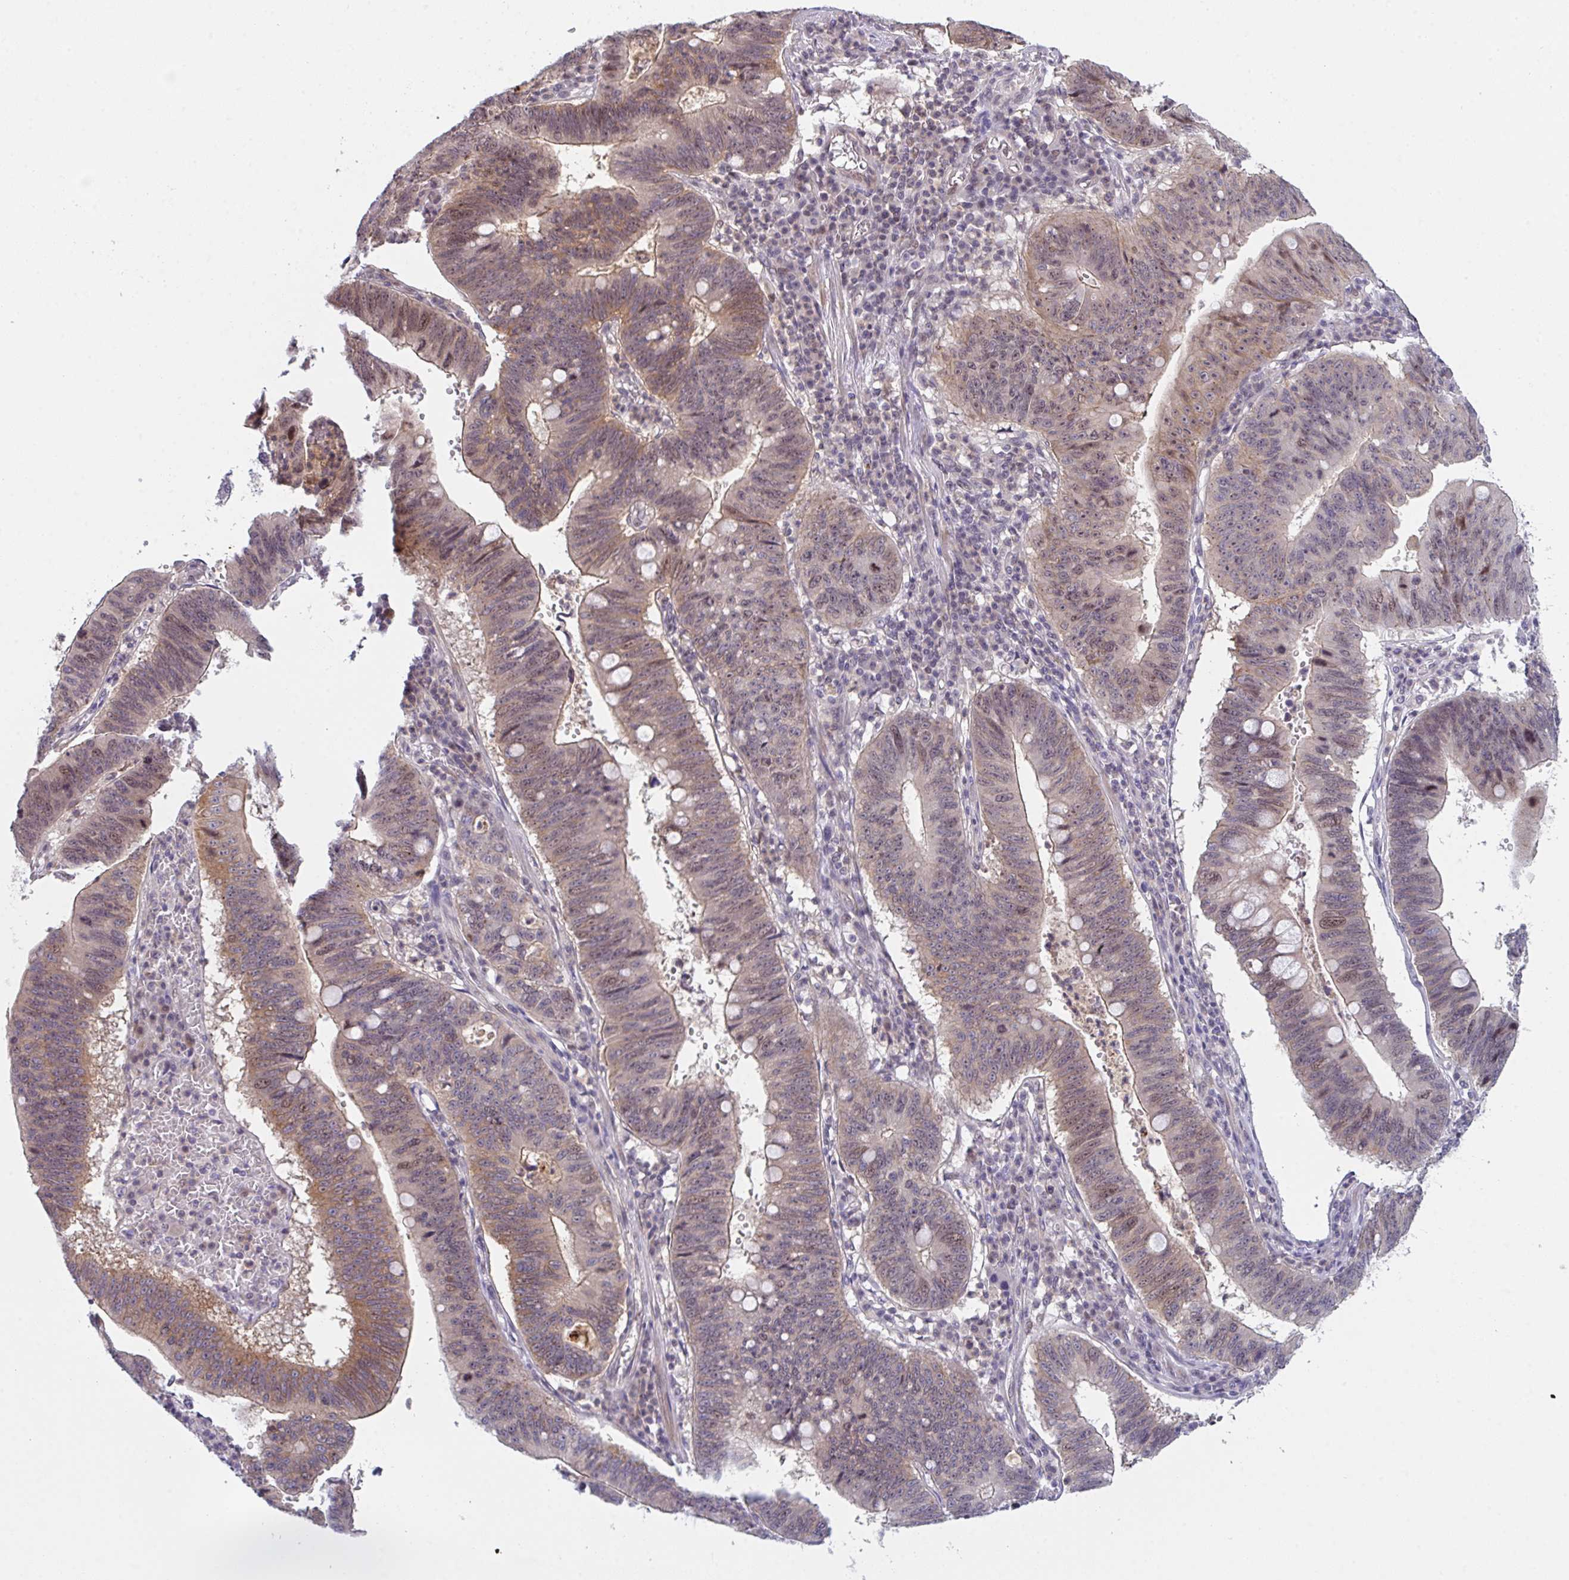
{"staining": {"intensity": "moderate", "quantity": ">75%", "location": "cytoplasmic/membranous,nuclear"}, "tissue": "stomach cancer", "cell_type": "Tumor cells", "image_type": "cancer", "snomed": [{"axis": "morphology", "description": "Adenocarcinoma, NOS"}, {"axis": "topography", "description": "Stomach"}], "caption": "Stomach cancer (adenocarcinoma) stained with a protein marker reveals moderate staining in tumor cells.", "gene": "RBM18", "patient": {"sex": "male", "age": 59}}